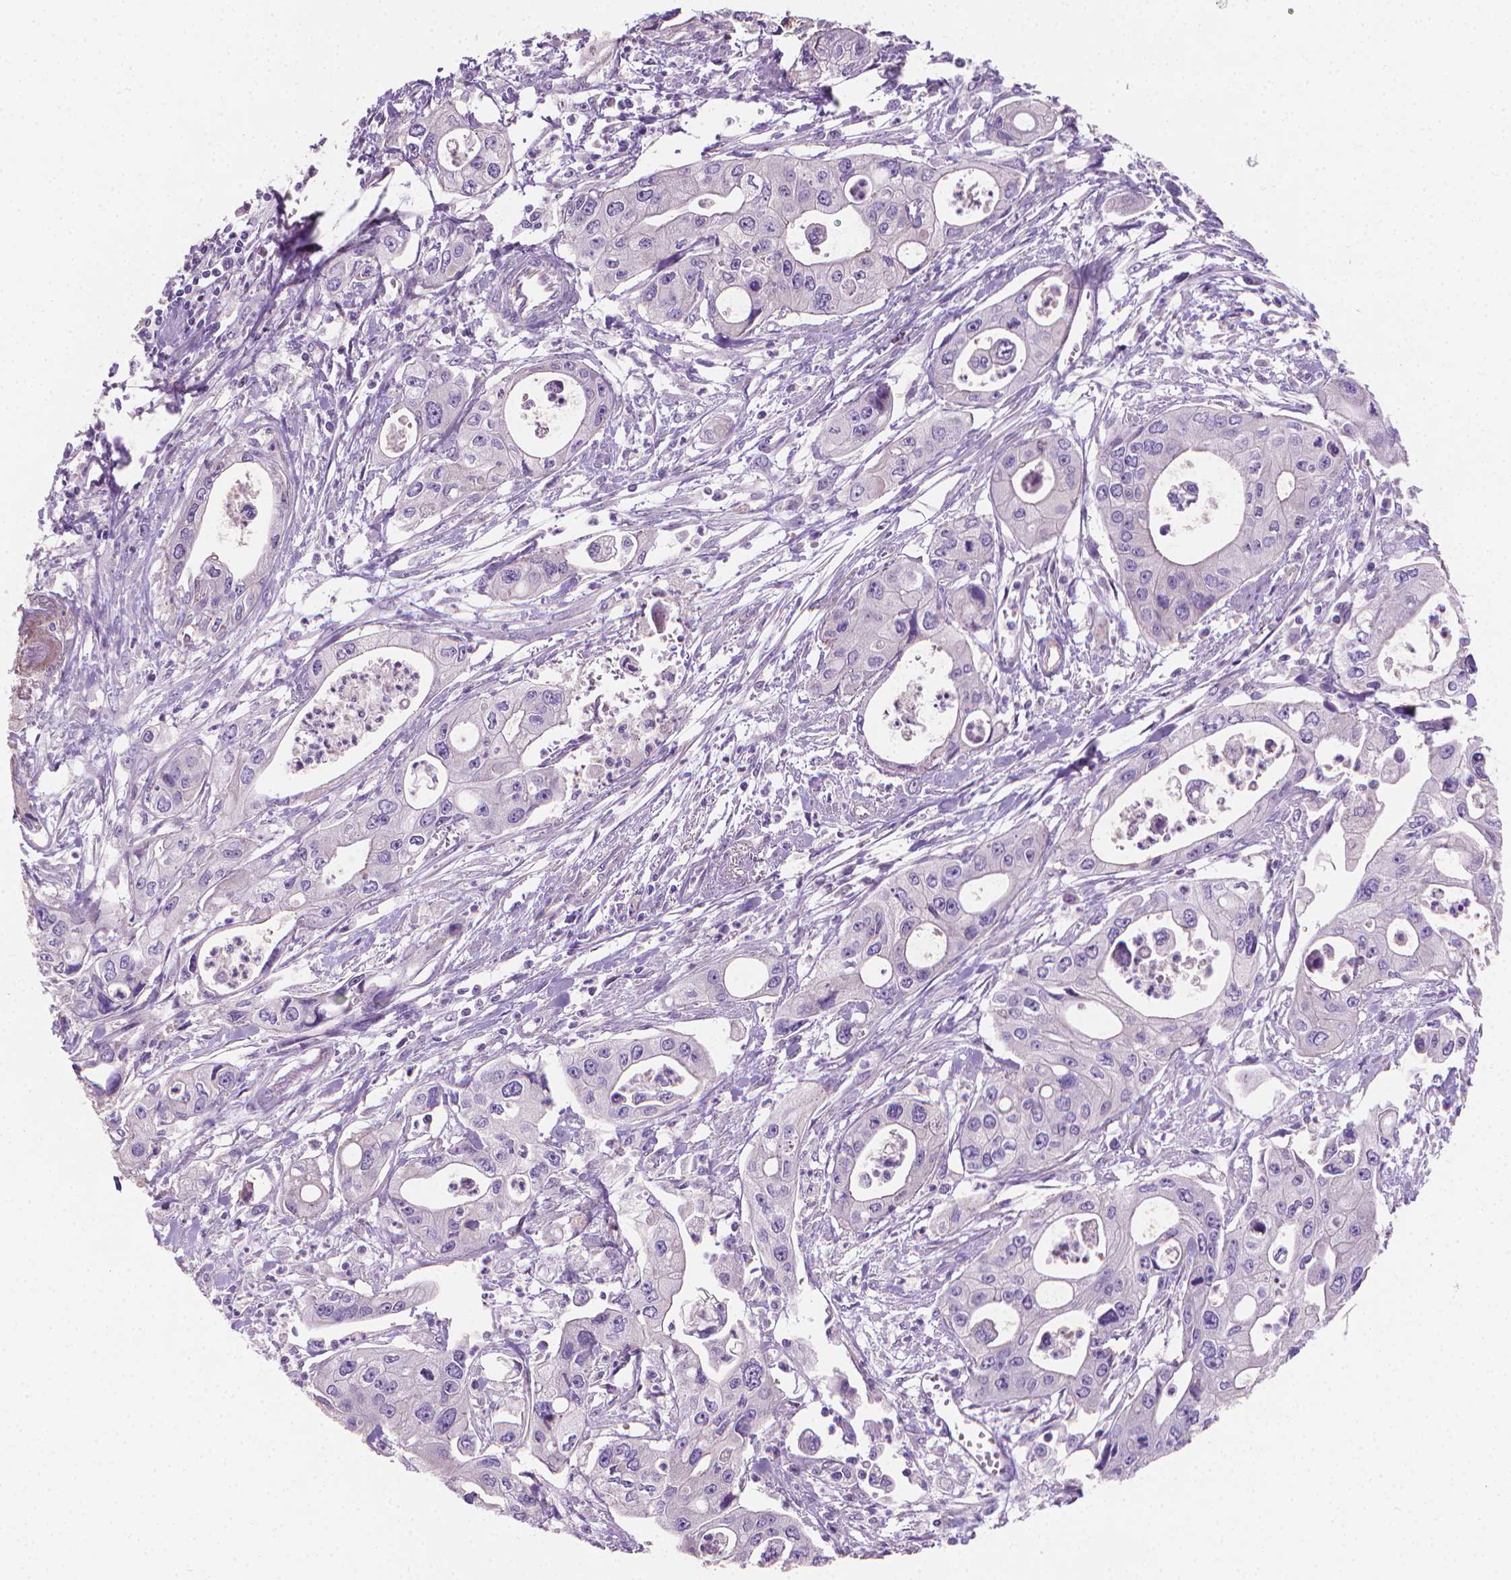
{"staining": {"intensity": "negative", "quantity": "none", "location": "none"}, "tissue": "pancreatic cancer", "cell_type": "Tumor cells", "image_type": "cancer", "snomed": [{"axis": "morphology", "description": "Adenocarcinoma, NOS"}, {"axis": "topography", "description": "Pancreas"}], "caption": "Immunohistochemical staining of human pancreatic adenocarcinoma displays no significant positivity in tumor cells.", "gene": "CLXN", "patient": {"sex": "male", "age": 70}}